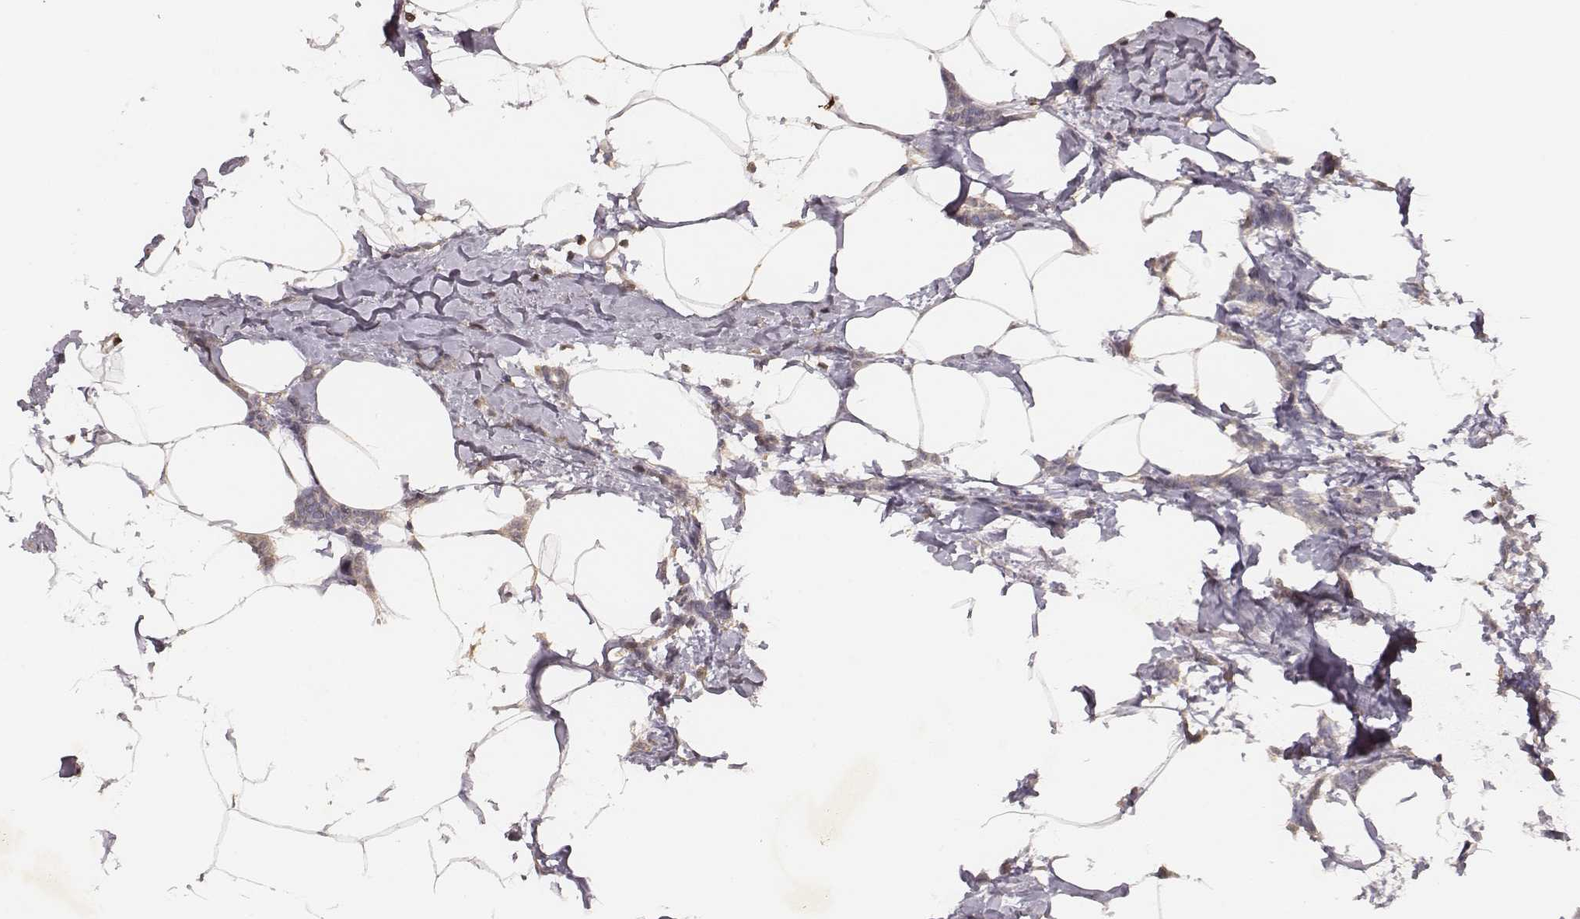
{"staining": {"intensity": "negative", "quantity": "none", "location": "none"}, "tissue": "breast cancer", "cell_type": "Tumor cells", "image_type": "cancer", "snomed": [{"axis": "morphology", "description": "Duct carcinoma"}, {"axis": "topography", "description": "Breast"}], "caption": "Human breast intraductal carcinoma stained for a protein using immunohistochemistry demonstrates no staining in tumor cells.", "gene": "PILRA", "patient": {"sex": "female", "age": 40}}